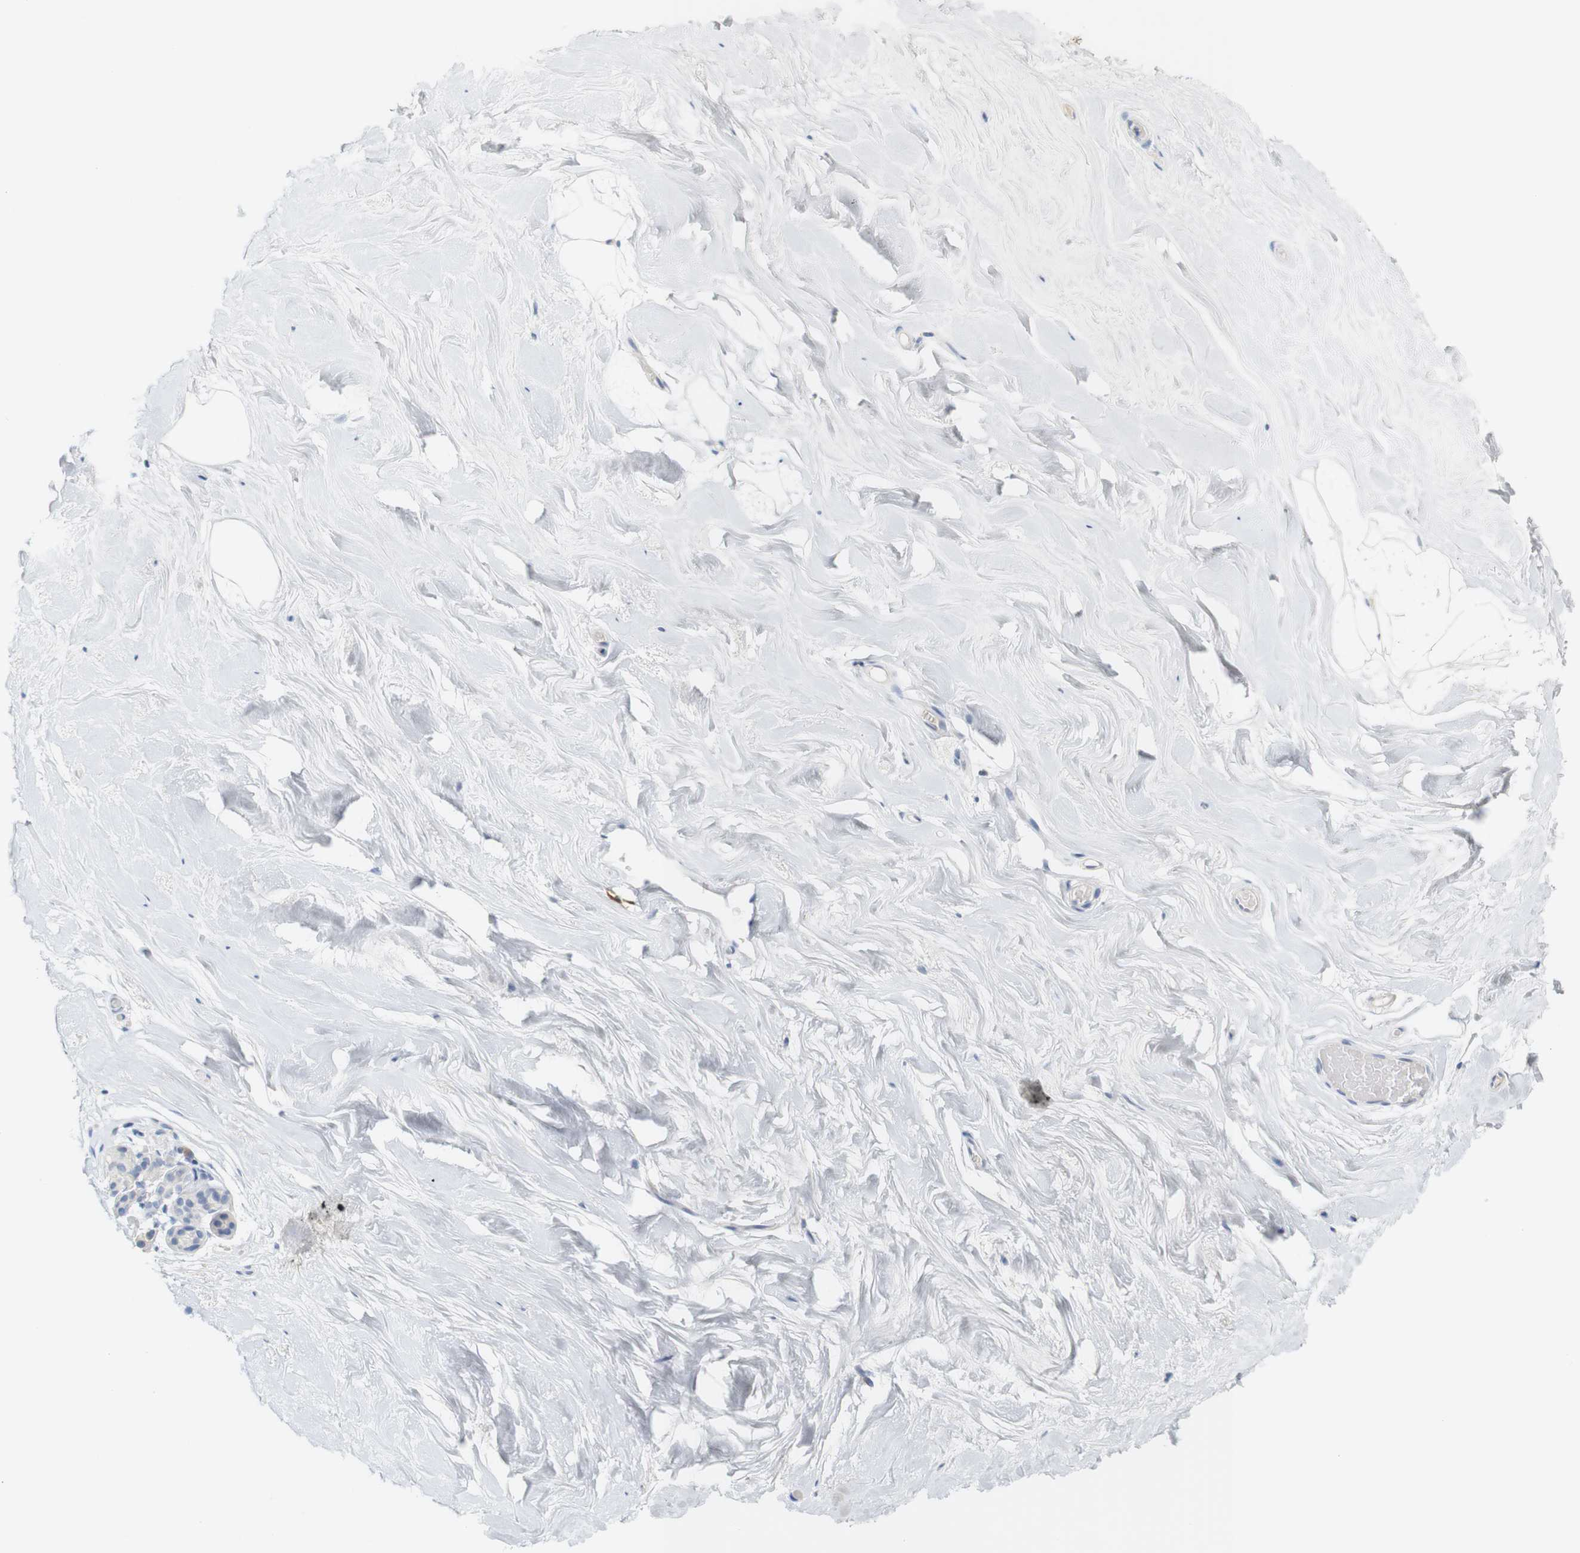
{"staining": {"intensity": "negative", "quantity": "none", "location": "none"}, "tissue": "breast", "cell_type": "Adipocytes", "image_type": "normal", "snomed": [{"axis": "morphology", "description": "Normal tissue, NOS"}, {"axis": "topography", "description": "Breast"}], "caption": "Adipocytes show no significant protein staining in unremarkable breast. (Stains: DAB (3,3'-diaminobenzidine) immunohistochemistry with hematoxylin counter stain, Microscopy: brightfield microscopy at high magnification).", "gene": "RGS9", "patient": {"sex": "female", "age": 75}}